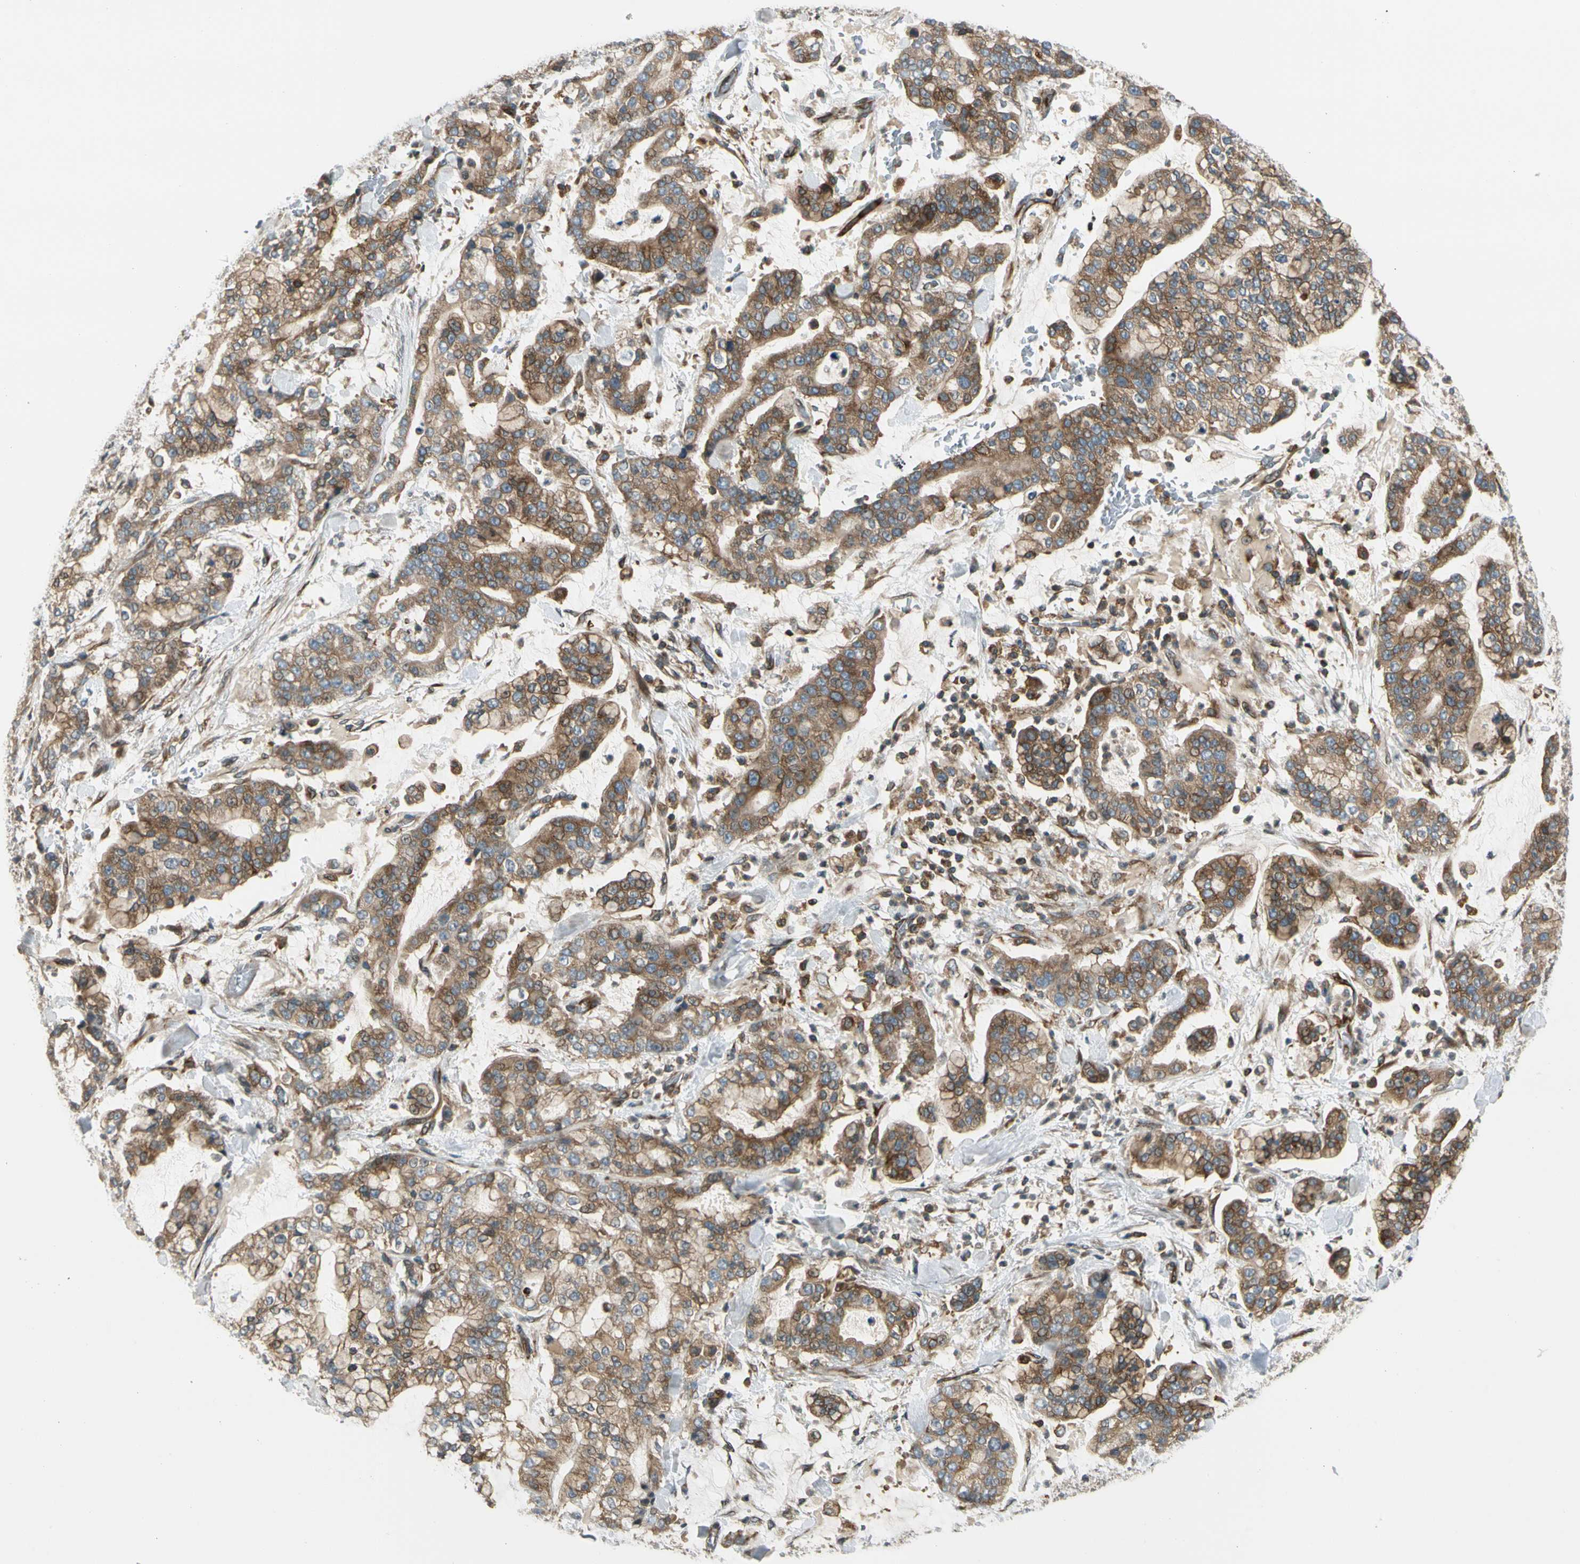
{"staining": {"intensity": "moderate", "quantity": ">75%", "location": "cytoplasmic/membranous"}, "tissue": "stomach cancer", "cell_type": "Tumor cells", "image_type": "cancer", "snomed": [{"axis": "morphology", "description": "Normal tissue, NOS"}, {"axis": "morphology", "description": "Adenocarcinoma, NOS"}, {"axis": "topography", "description": "Stomach, upper"}, {"axis": "topography", "description": "Stomach"}], "caption": "Stomach adenocarcinoma stained for a protein reveals moderate cytoplasmic/membranous positivity in tumor cells. The staining was performed using DAB (3,3'-diaminobenzidine) to visualize the protein expression in brown, while the nuclei were stained in blue with hematoxylin (Magnification: 20x).", "gene": "TRIO", "patient": {"sex": "male", "age": 76}}